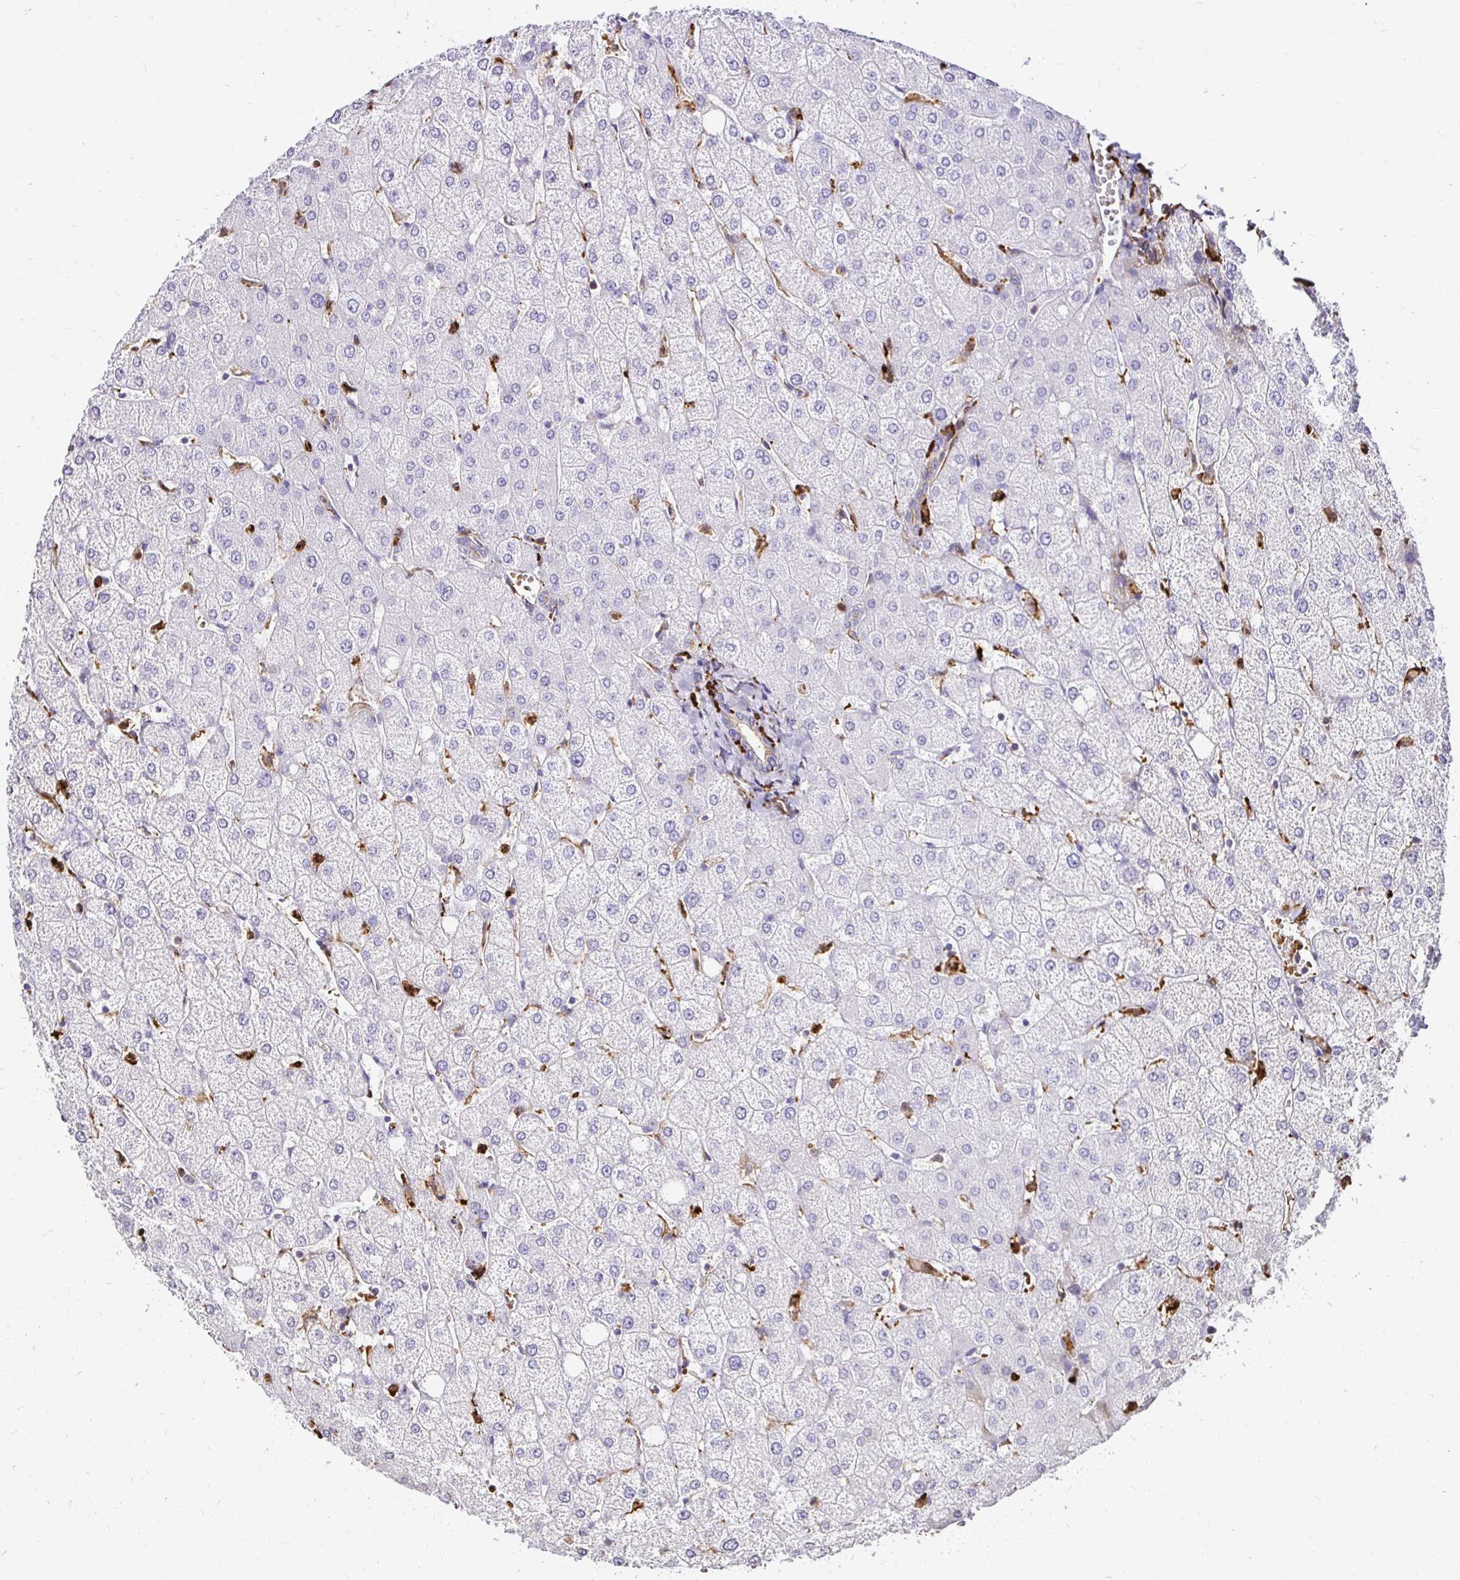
{"staining": {"intensity": "negative", "quantity": "none", "location": "none"}, "tissue": "liver", "cell_type": "Cholangiocytes", "image_type": "normal", "snomed": [{"axis": "morphology", "description": "Normal tissue, NOS"}, {"axis": "topography", "description": "Liver"}], "caption": "Immunohistochemistry histopathology image of benign human liver stained for a protein (brown), which exhibits no expression in cholangiocytes.", "gene": "GSN", "patient": {"sex": "female", "age": 54}}